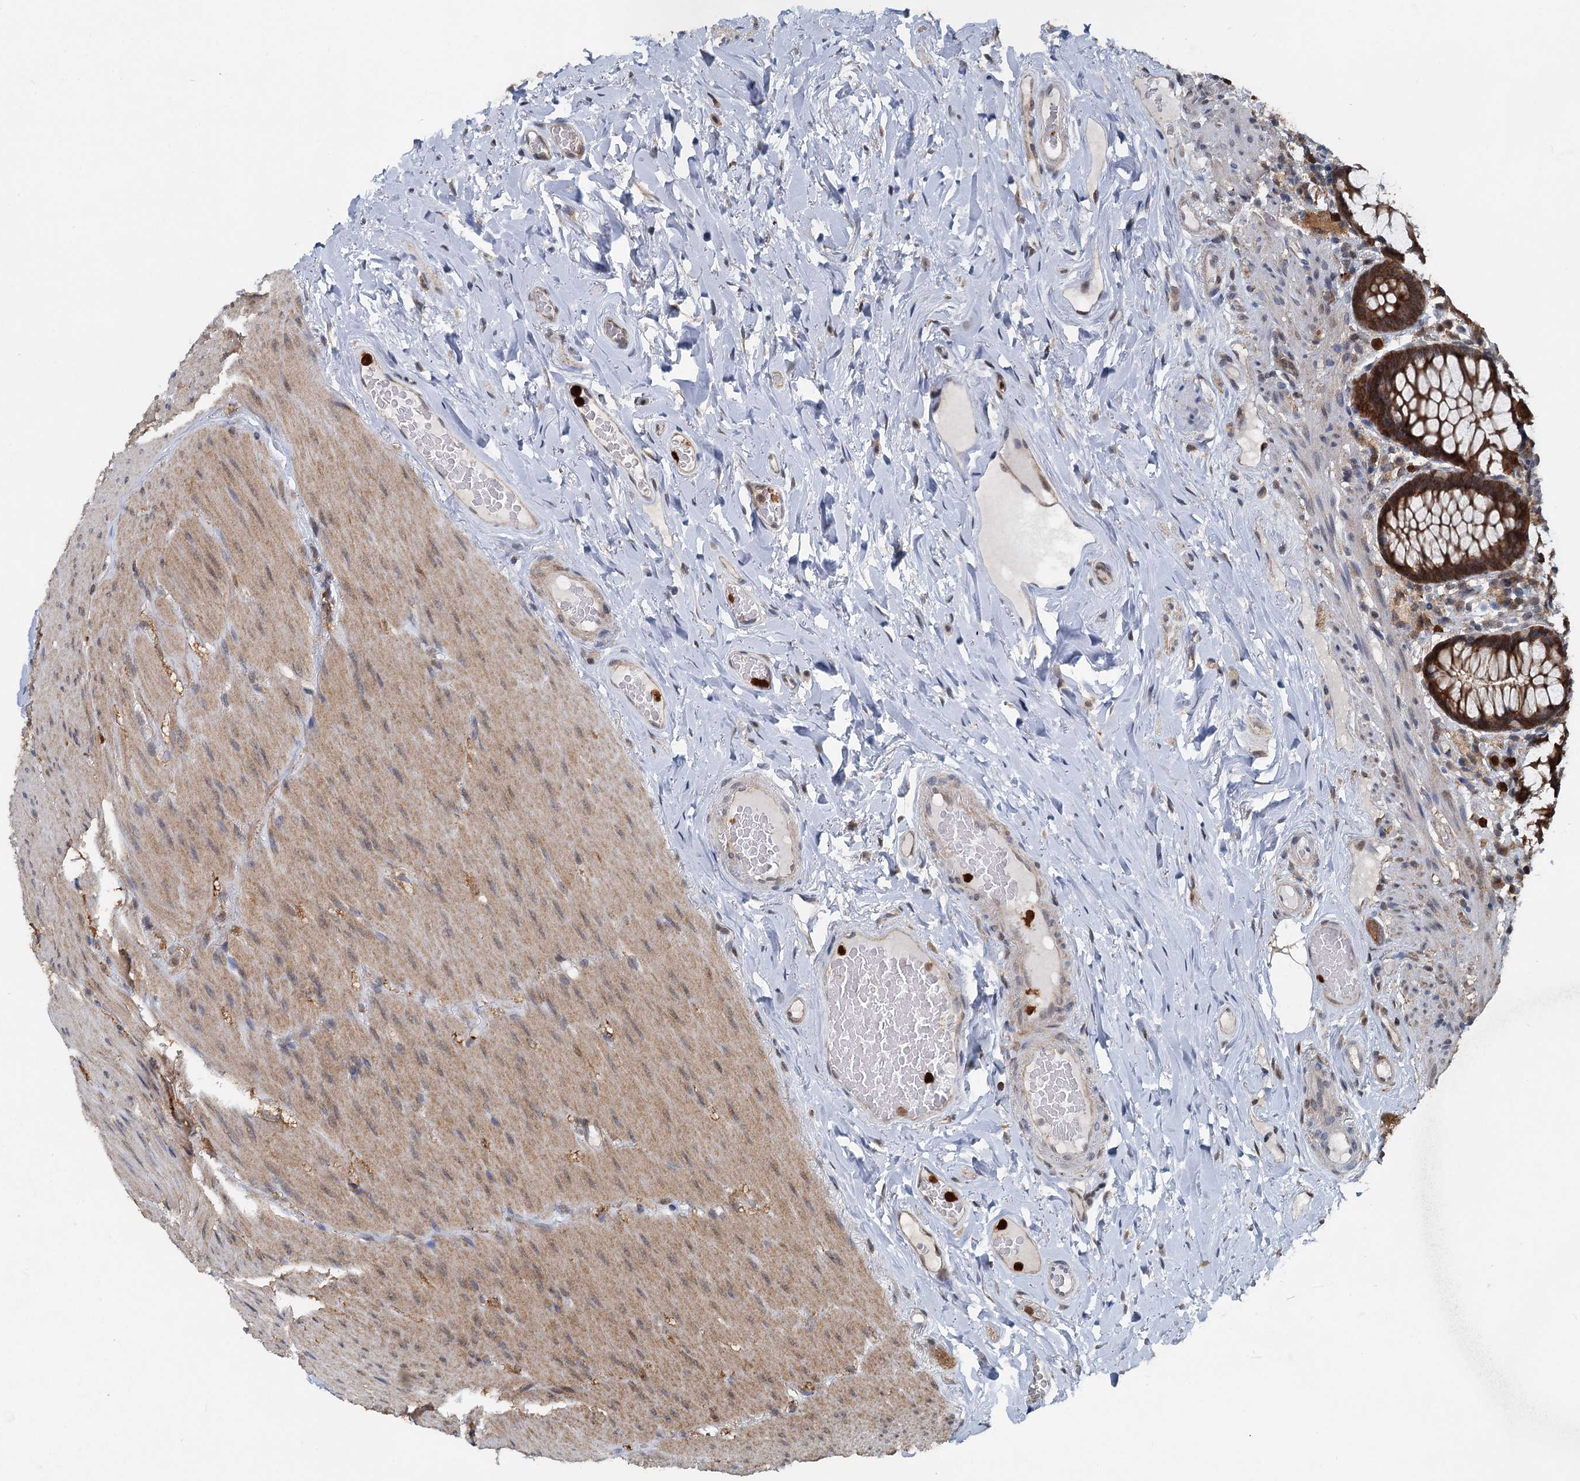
{"staining": {"intensity": "strong", "quantity": ">75%", "location": "cytoplasmic/membranous,nuclear"}, "tissue": "rectum", "cell_type": "Glandular cells", "image_type": "normal", "snomed": [{"axis": "morphology", "description": "Normal tissue, NOS"}, {"axis": "topography", "description": "Rectum"}], "caption": "Protein staining exhibits strong cytoplasmic/membranous,nuclear positivity in approximately >75% of glandular cells in normal rectum.", "gene": "GPI", "patient": {"sex": "male", "age": 83}}